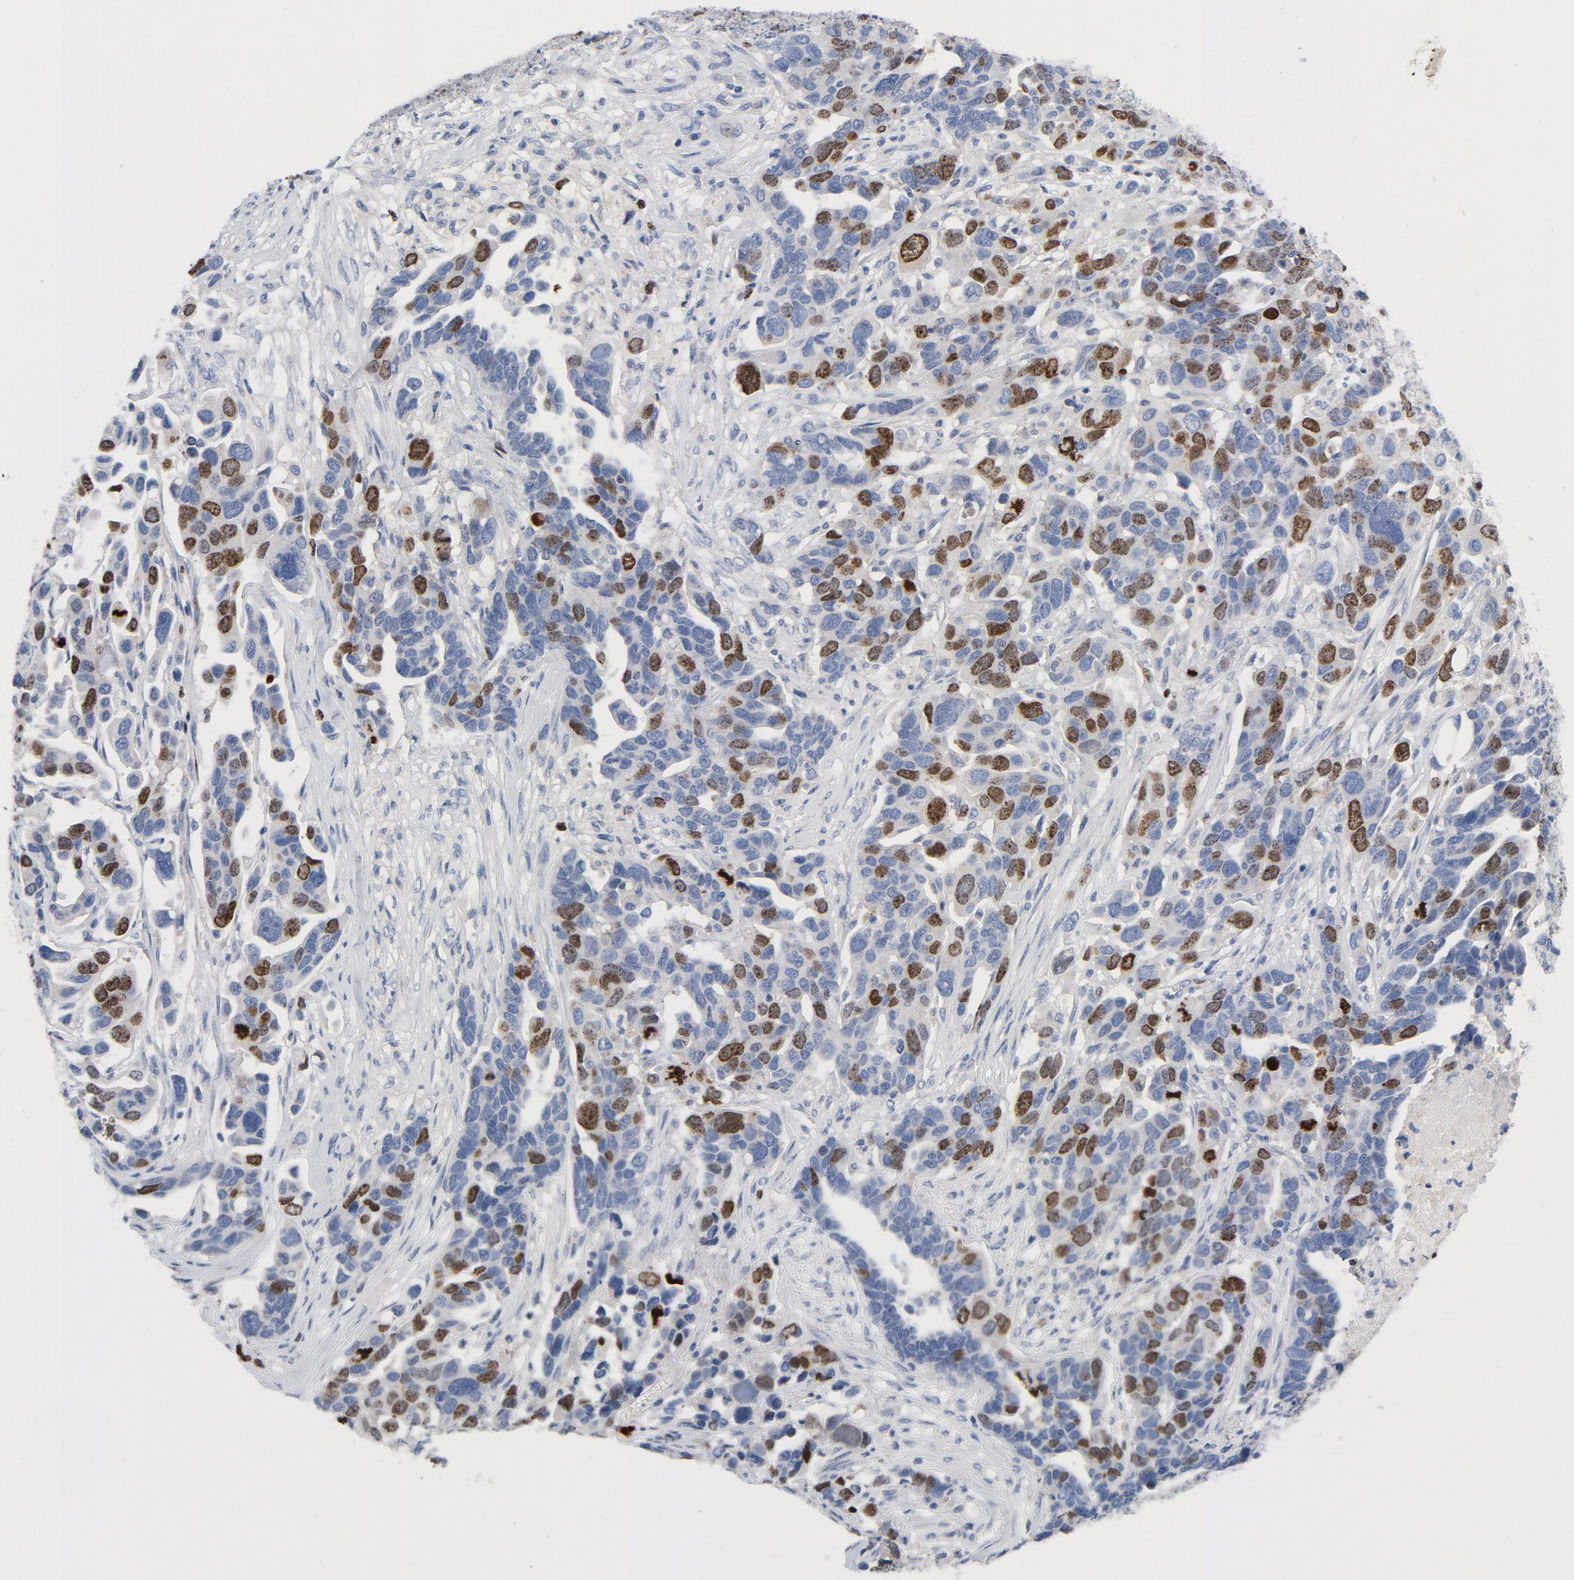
{"staining": {"intensity": "moderate", "quantity": "<25%", "location": "nuclear"}, "tissue": "ovarian cancer", "cell_type": "Tumor cells", "image_type": "cancer", "snomed": [{"axis": "morphology", "description": "Cystadenocarcinoma, serous, NOS"}, {"axis": "topography", "description": "Ovary"}], "caption": "Immunohistochemistry (IHC) photomicrograph of neoplastic tissue: human ovarian serous cystadenocarcinoma stained using immunohistochemistry exhibits low levels of moderate protein expression localized specifically in the nuclear of tumor cells, appearing as a nuclear brown color.", "gene": "BIRC5", "patient": {"sex": "female", "age": 54}}